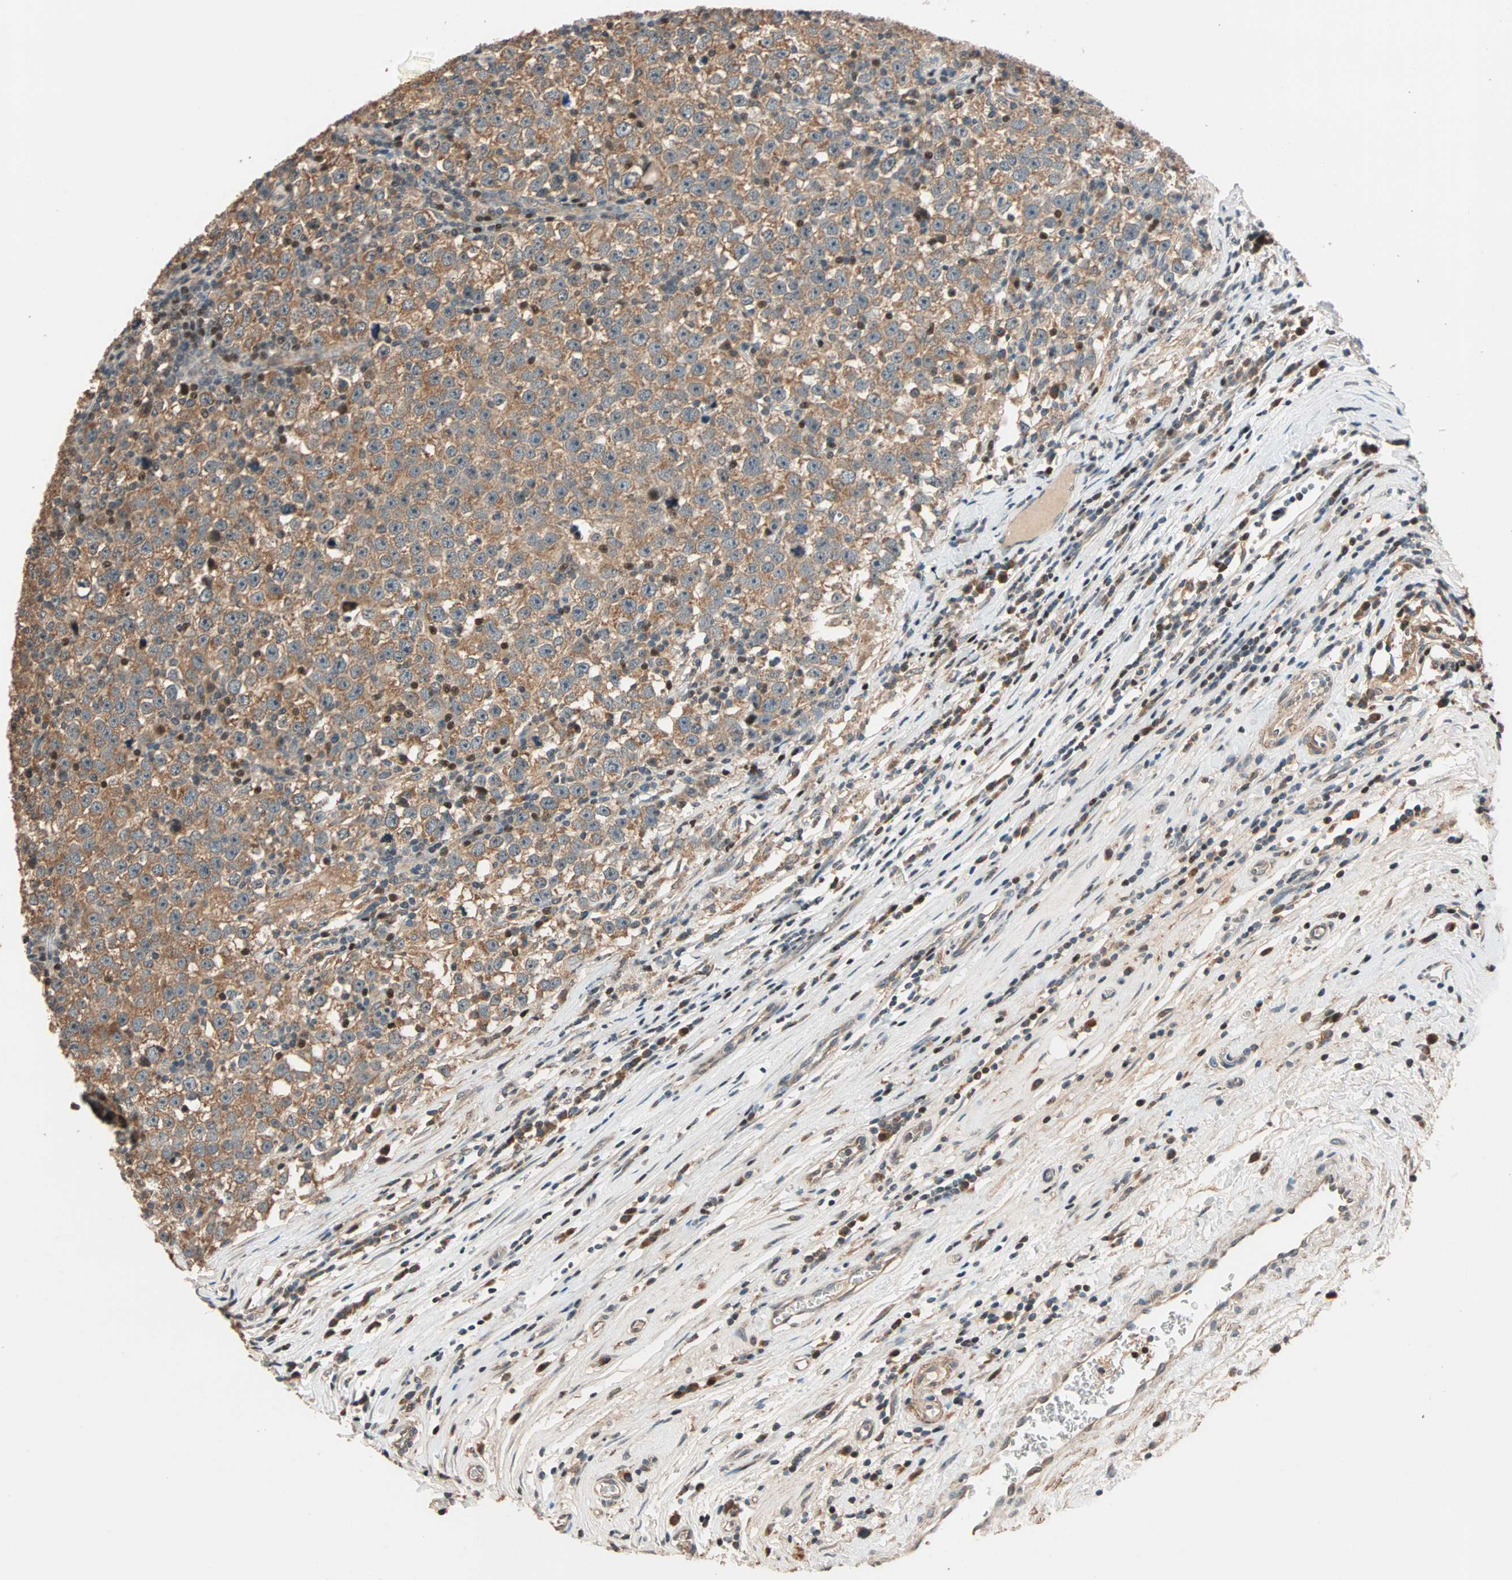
{"staining": {"intensity": "moderate", "quantity": ">75%", "location": "cytoplasmic/membranous"}, "tissue": "testis cancer", "cell_type": "Tumor cells", "image_type": "cancer", "snomed": [{"axis": "morphology", "description": "Seminoma, NOS"}, {"axis": "topography", "description": "Testis"}], "caption": "This is a micrograph of immunohistochemistry staining of seminoma (testis), which shows moderate expression in the cytoplasmic/membranous of tumor cells.", "gene": "HECW1", "patient": {"sex": "male", "age": 43}}